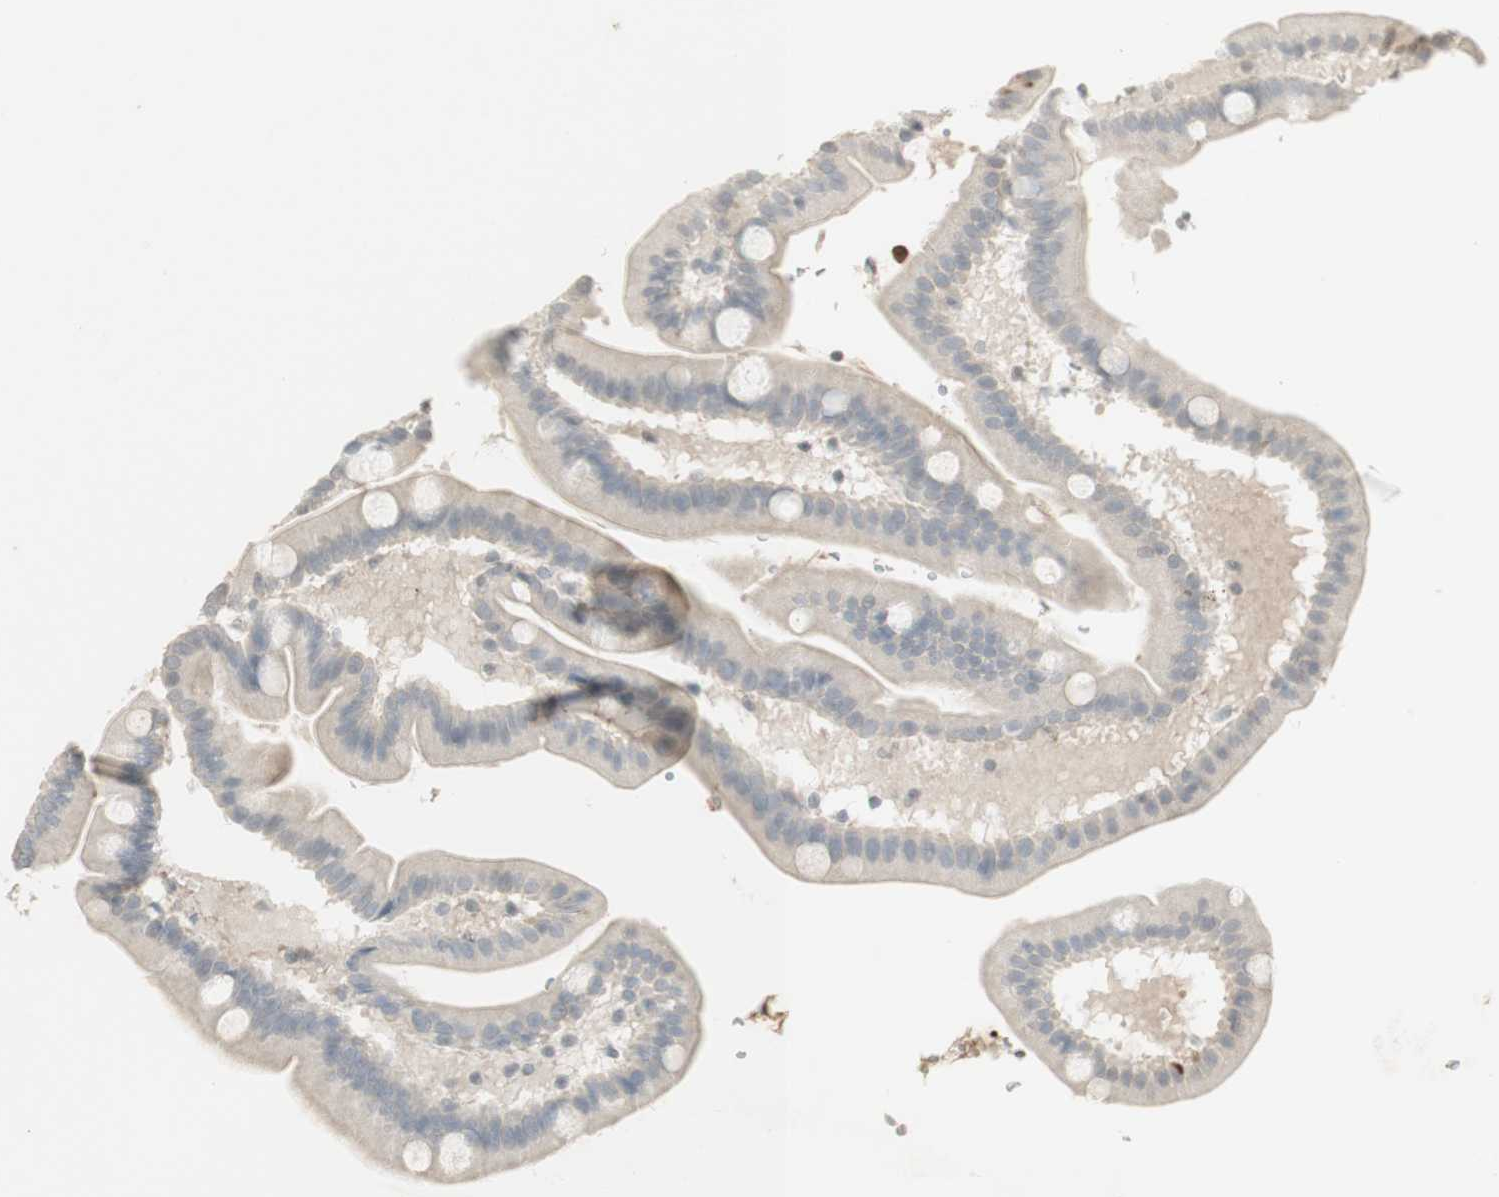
{"staining": {"intensity": "weak", "quantity": "<25%", "location": "cytoplasmic/membranous"}, "tissue": "duodenum", "cell_type": "Glandular cells", "image_type": "normal", "snomed": [{"axis": "morphology", "description": "Normal tissue, NOS"}, {"axis": "topography", "description": "Duodenum"}], "caption": "Immunohistochemistry of unremarkable human duodenum displays no positivity in glandular cells.", "gene": "NID1", "patient": {"sex": "male", "age": 54}}